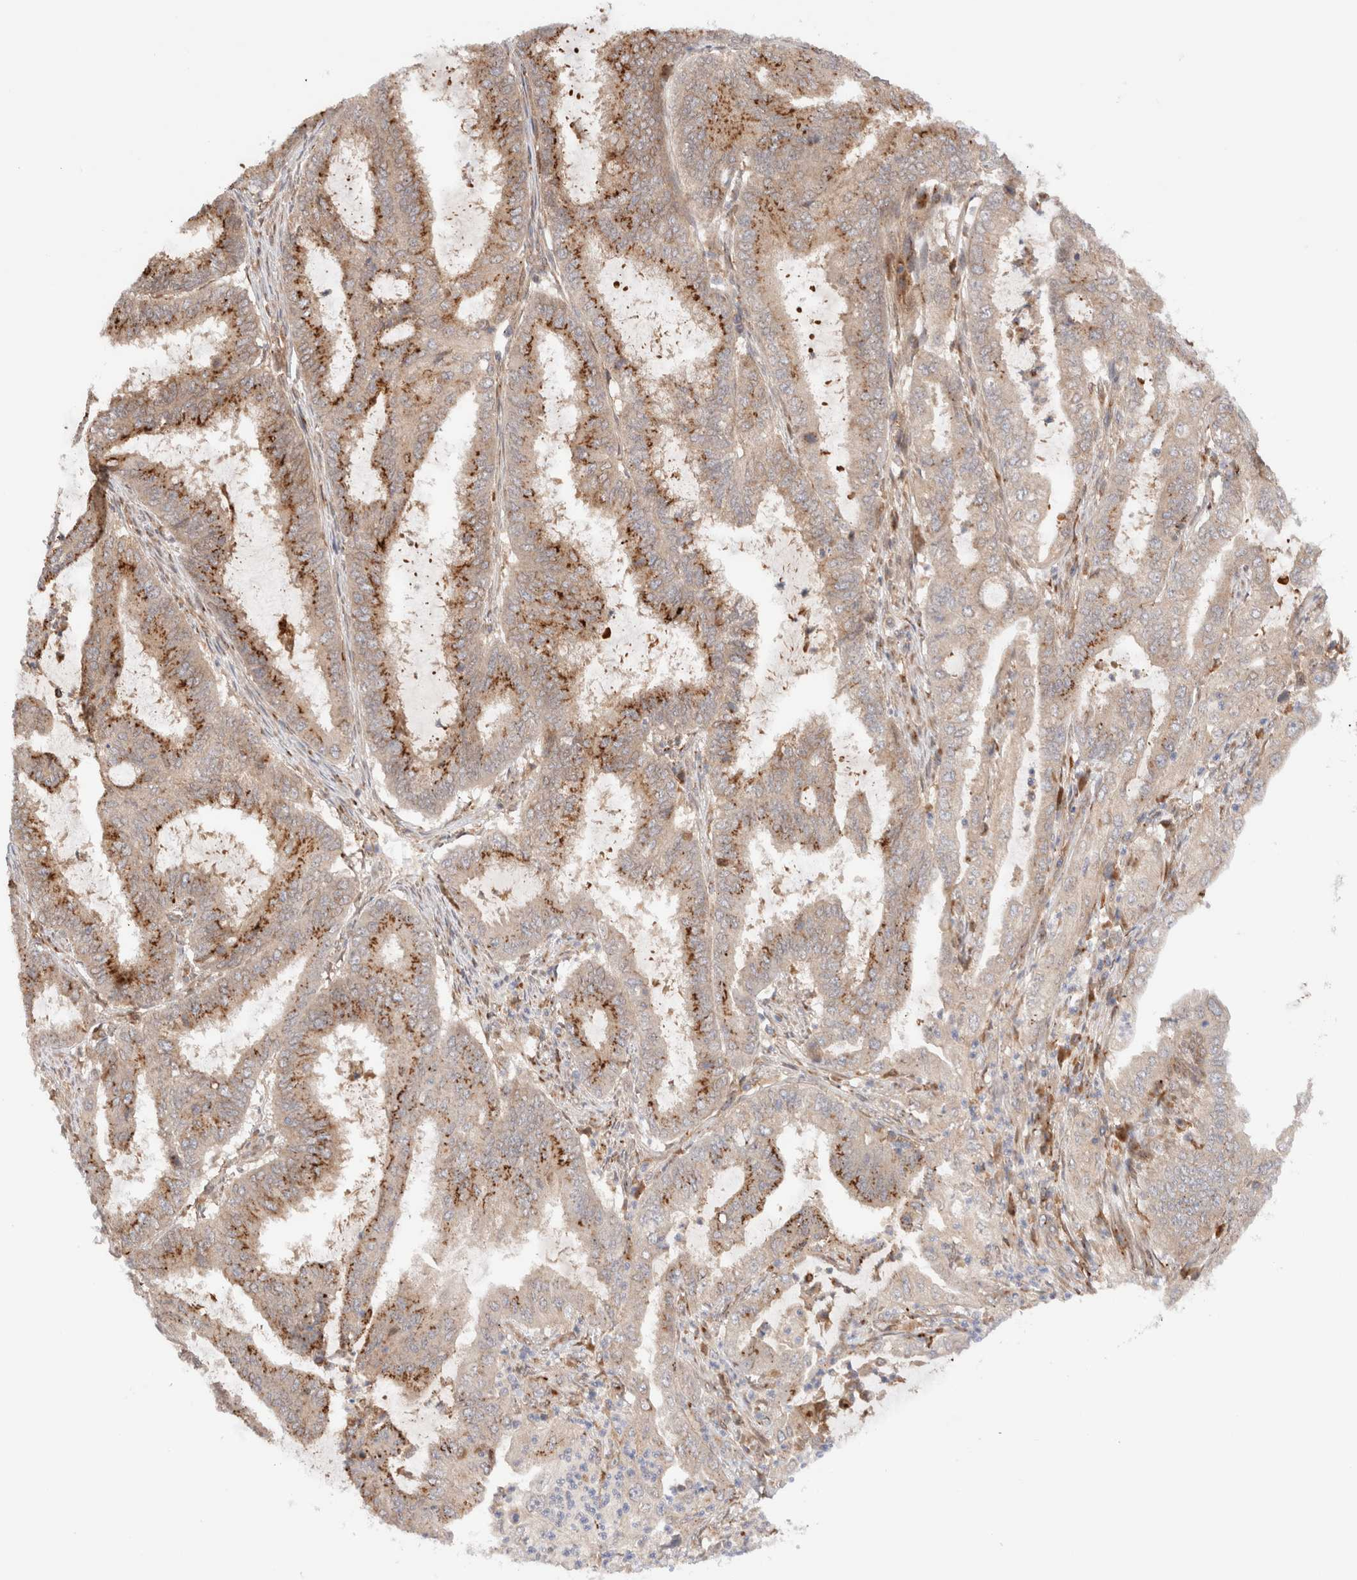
{"staining": {"intensity": "moderate", "quantity": ">75%", "location": "cytoplasmic/membranous"}, "tissue": "endometrial cancer", "cell_type": "Tumor cells", "image_type": "cancer", "snomed": [{"axis": "morphology", "description": "Adenocarcinoma, NOS"}, {"axis": "topography", "description": "Endometrium"}], "caption": "Human endometrial adenocarcinoma stained for a protein (brown) displays moderate cytoplasmic/membranous positive positivity in about >75% of tumor cells.", "gene": "GCN1", "patient": {"sex": "female", "age": 51}}